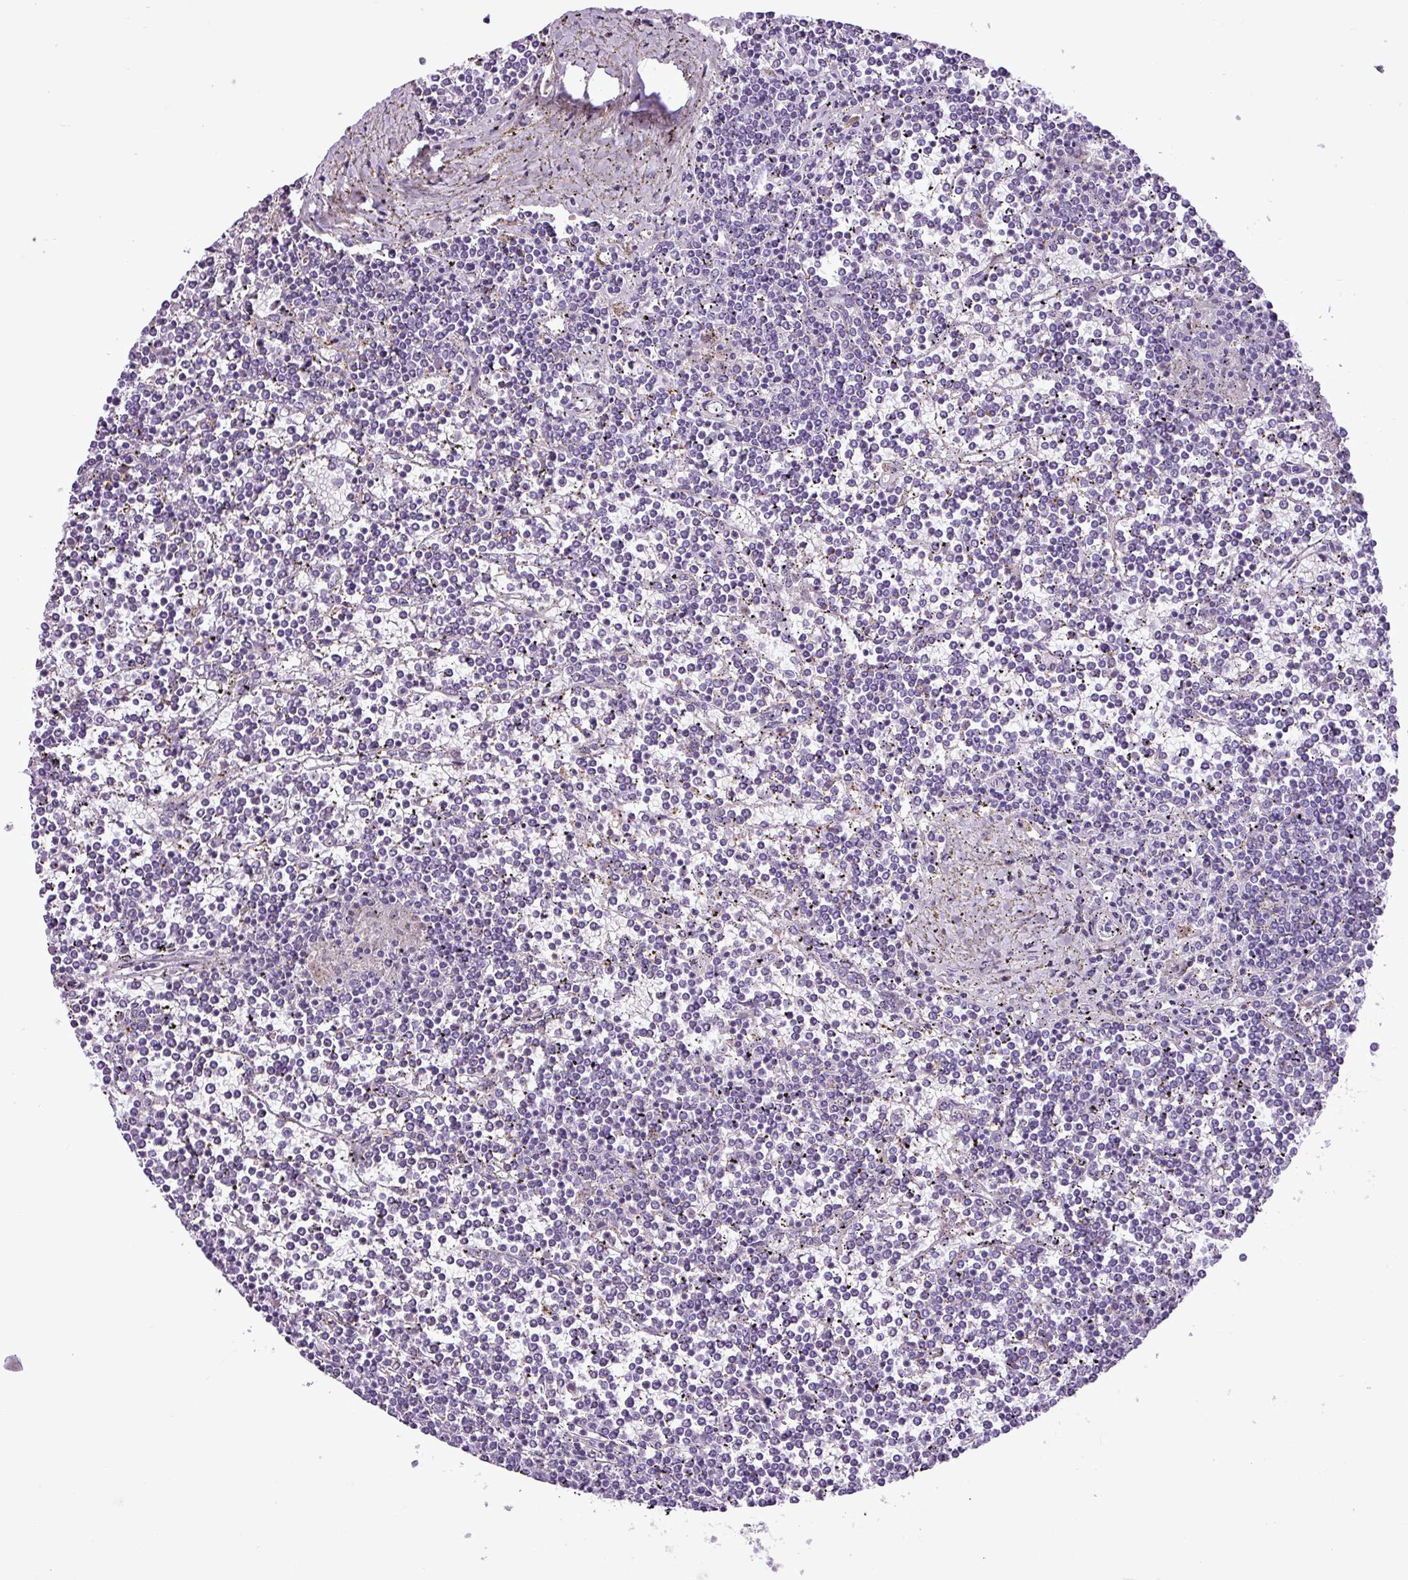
{"staining": {"intensity": "negative", "quantity": "none", "location": "none"}, "tissue": "lymphoma", "cell_type": "Tumor cells", "image_type": "cancer", "snomed": [{"axis": "morphology", "description": "Malignant lymphoma, non-Hodgkin's type, Low grade"}, {"axis": "topography", "description": "Spleen"}], "caption": "Immunohistochemistry (IHC) micrograph of neoplastic tissue: lymphoma stained with DAB exhibits no significant protein staining in tumor cells. (Stains: DAB immunohistochemistry (IHC) with hematoxylin counter stain, Microscopy: brightfield microscopy at high magnification).", "gene": "TMEM200C", "patient": {"sex": "female", "age": 19}}